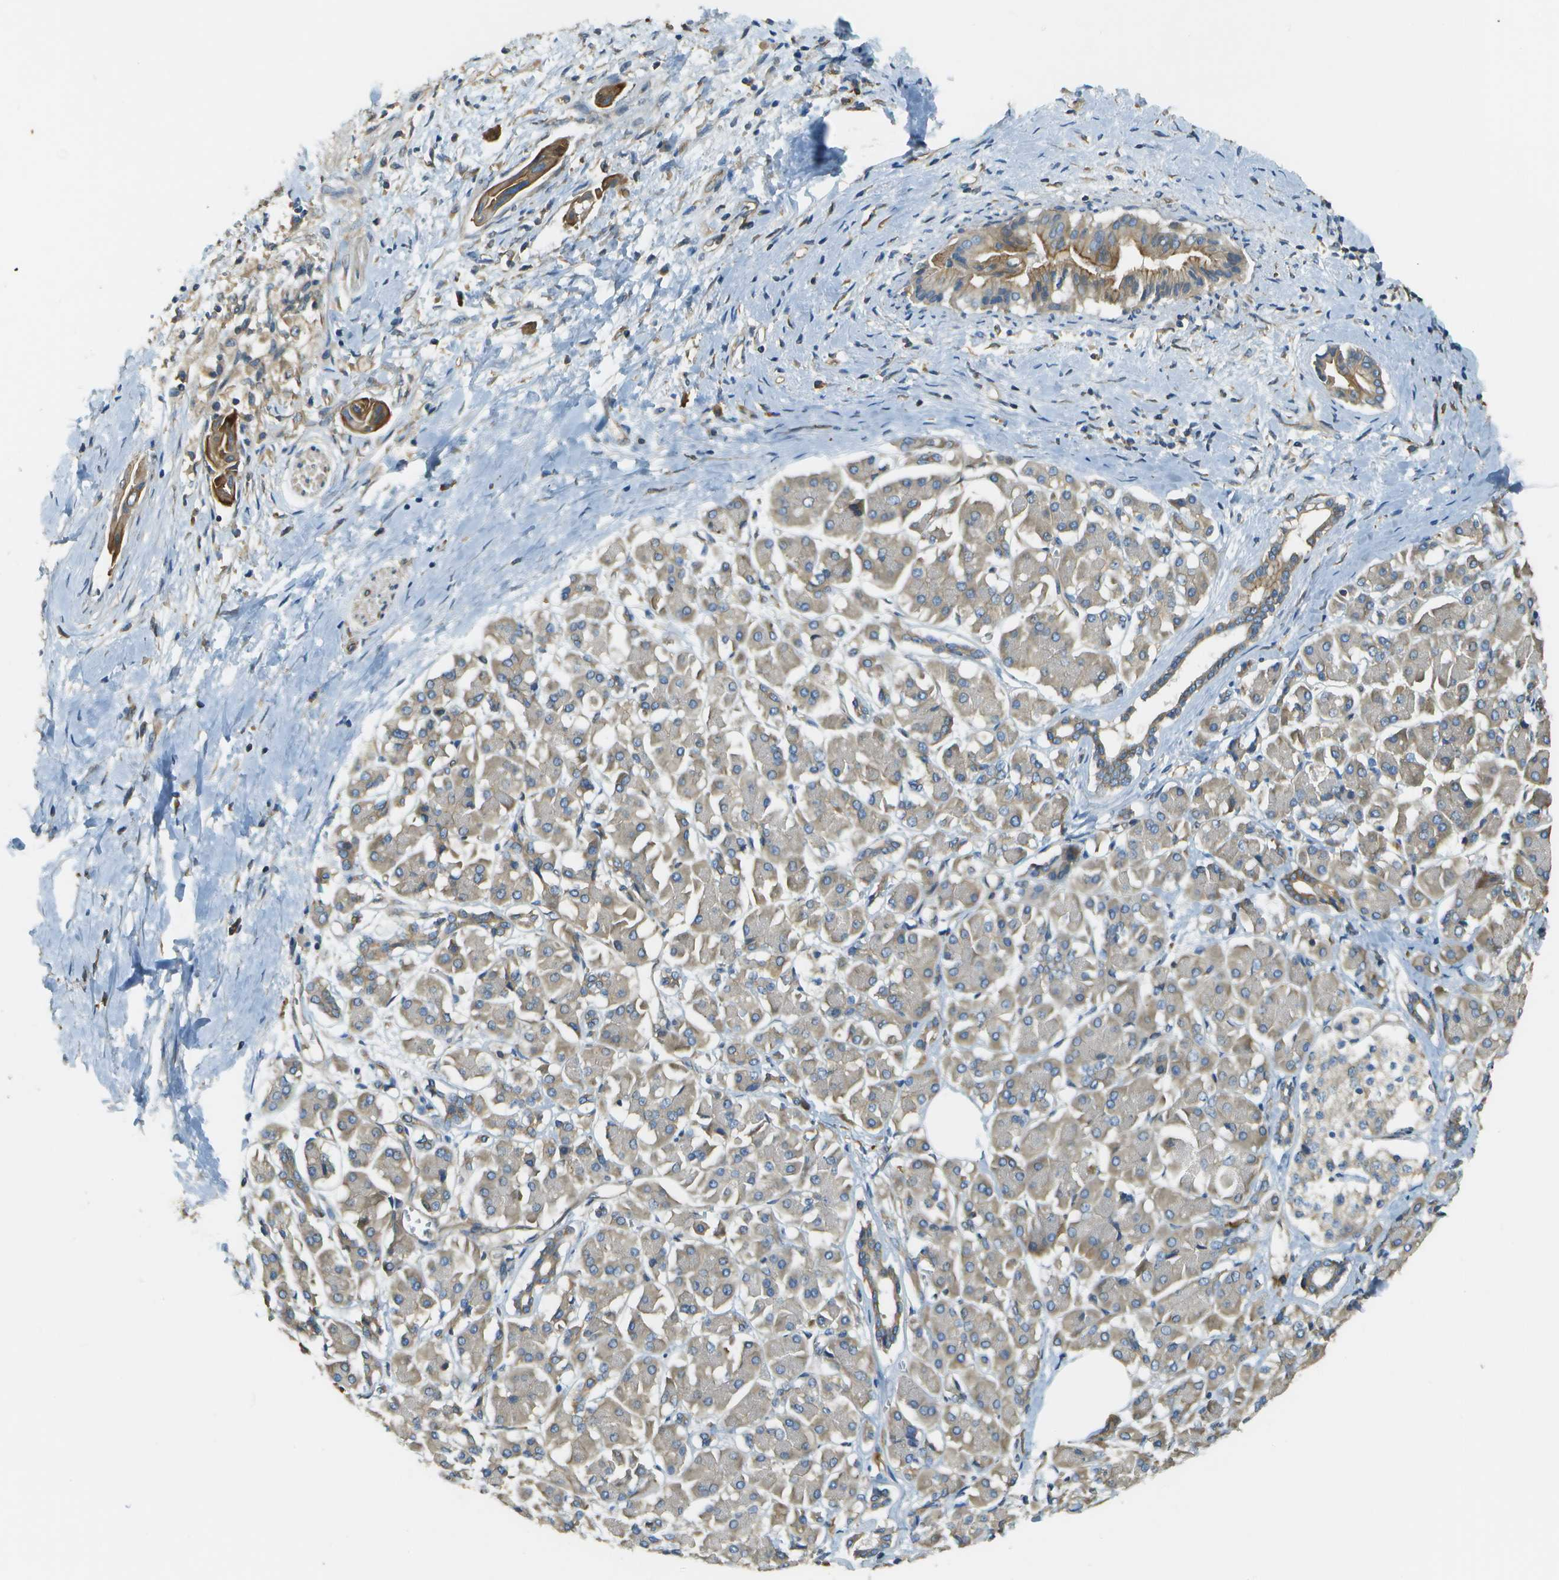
{"staining": {"intensity": "weak", "quantity": ">75%", "location": "cytoplasmic/membranous"}, "tissue": "pancreatic cancer", "cell_type": "Tumor cells", "image_type": "cancer", "snomed": [{"axis": "morphology", "description": "Adenocarcinoma, NOS"}, {"axis": "topography", "description": "Pancreas"}], "caption": "A photomicrograph of human pancreatic cancer (adenocarcinoma) stained for a protein exhibits weak cytoplasmic/membranous brown staining in tumor cells.", "gene": "DNAJB11", "patient": {"sex": "male", "age": 55}}